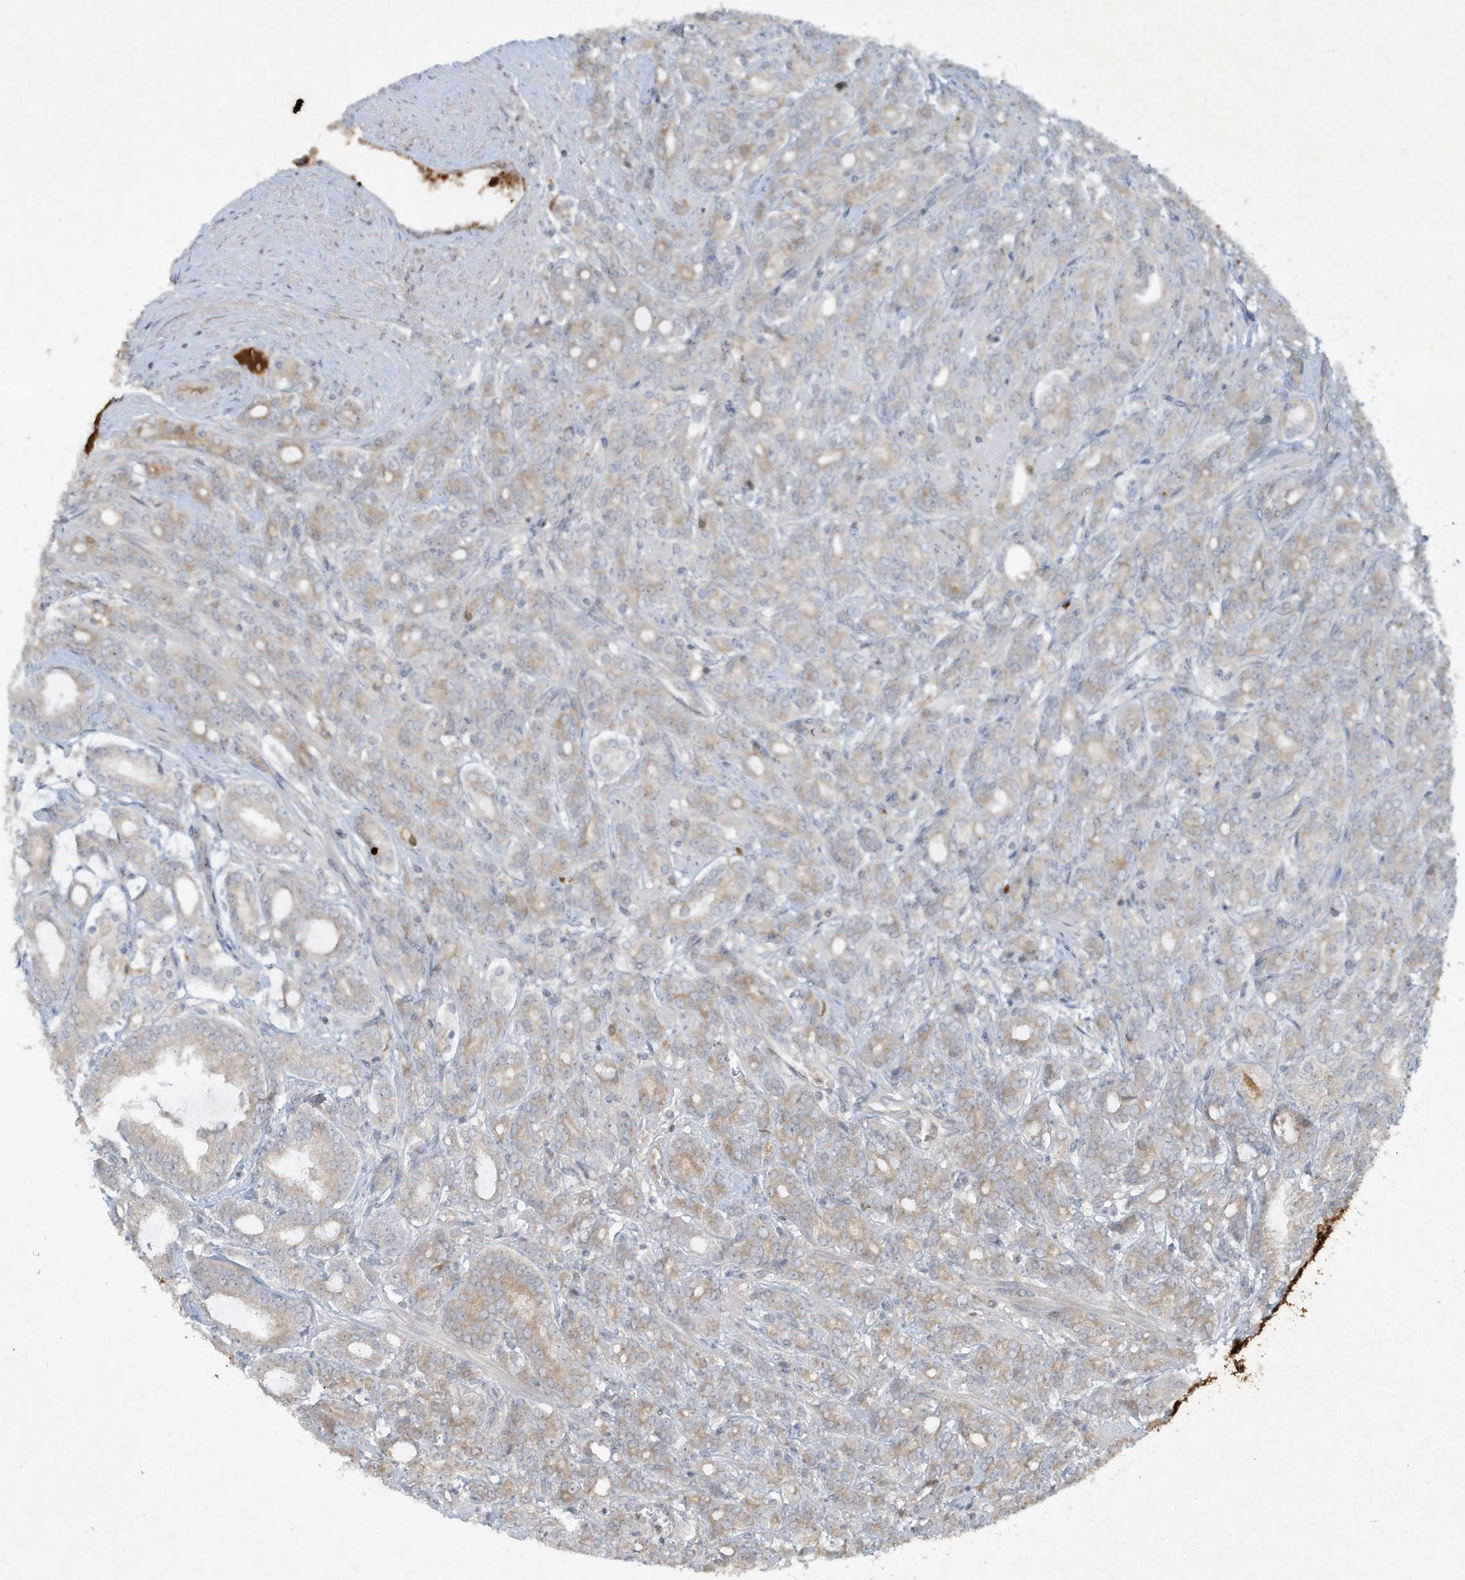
{"staining": {"intensity": "weak", "quantity": ">75%", "location": "cytoplasmic/membranous"}, "tissue": "prostate cancer", "cell_type": "Tumor cells", "image_type": "cancer", "snomed": [{"axis": "morphology", "description": "Adenocarcinoma, High grade"}, {"axis": "topography", "description": "Prostate"}], "caption": "High-grade adenocarcinoma (prostate) stained for a protein demonstrates weak cytoplasmic/membranous positivity in tumor cells.", "gene": "FETUB", "patient": {"sex": "male", "age": 62}}